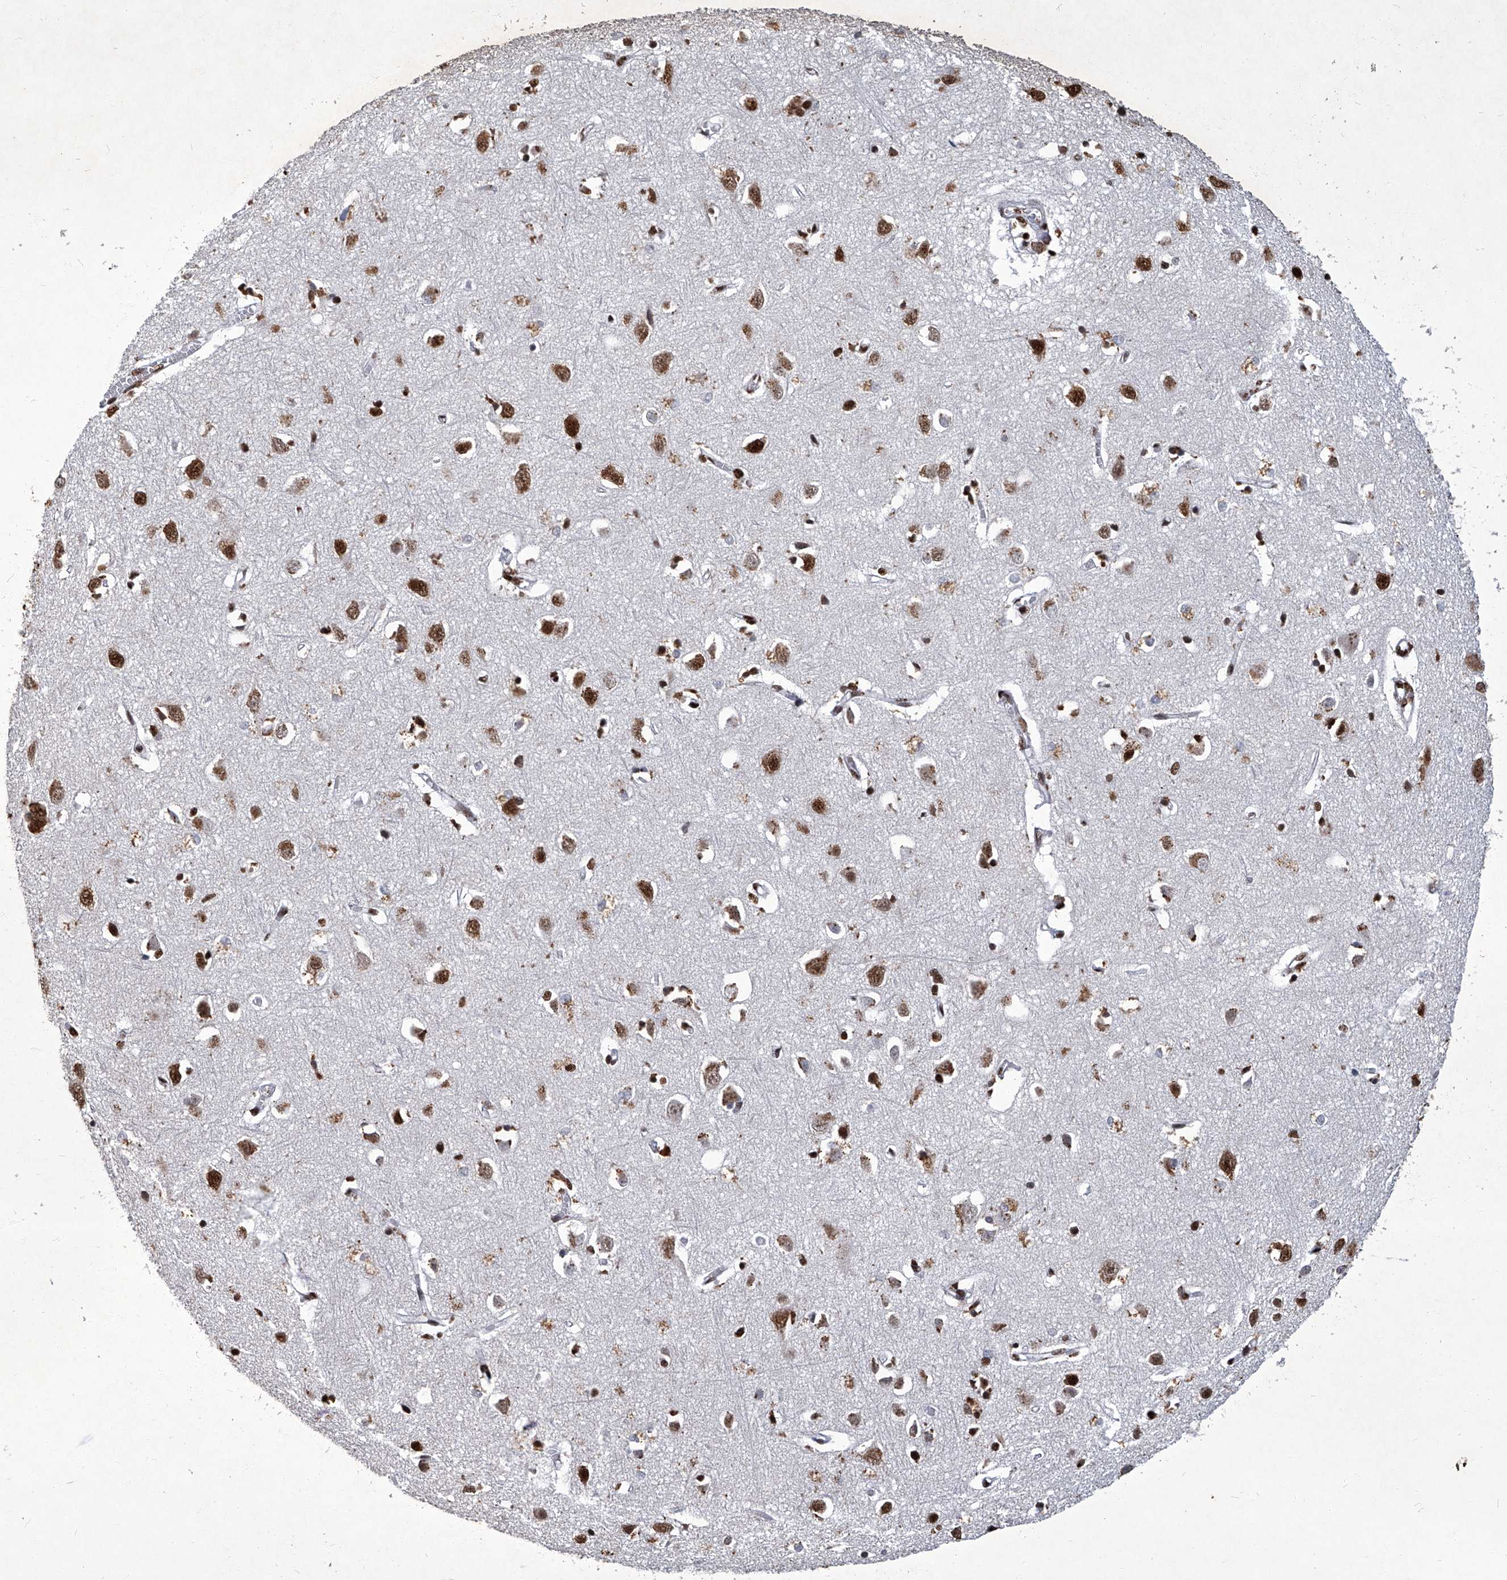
{"staining": {"intensity": "moderate", "quantity": ">75%", "location": "nuclear"}, "tissue": "cerebral cortex", "cell_type": "Endothelial cells", "image_type": "normal", "snomed": [{"axis": "morphology", "description": "Normal tissue, NOS"}, {"axis": "topography", "description": "Cerebral cortex"}], "caption": "A micrograph showing moderate nuclear staining in approximately >75% of endothelial cells in benign cerebral cortex, as visualized by brown immunohistochemical staining.", "gene": "HBP1", "patient": {"sex": "female", "age": 64}}